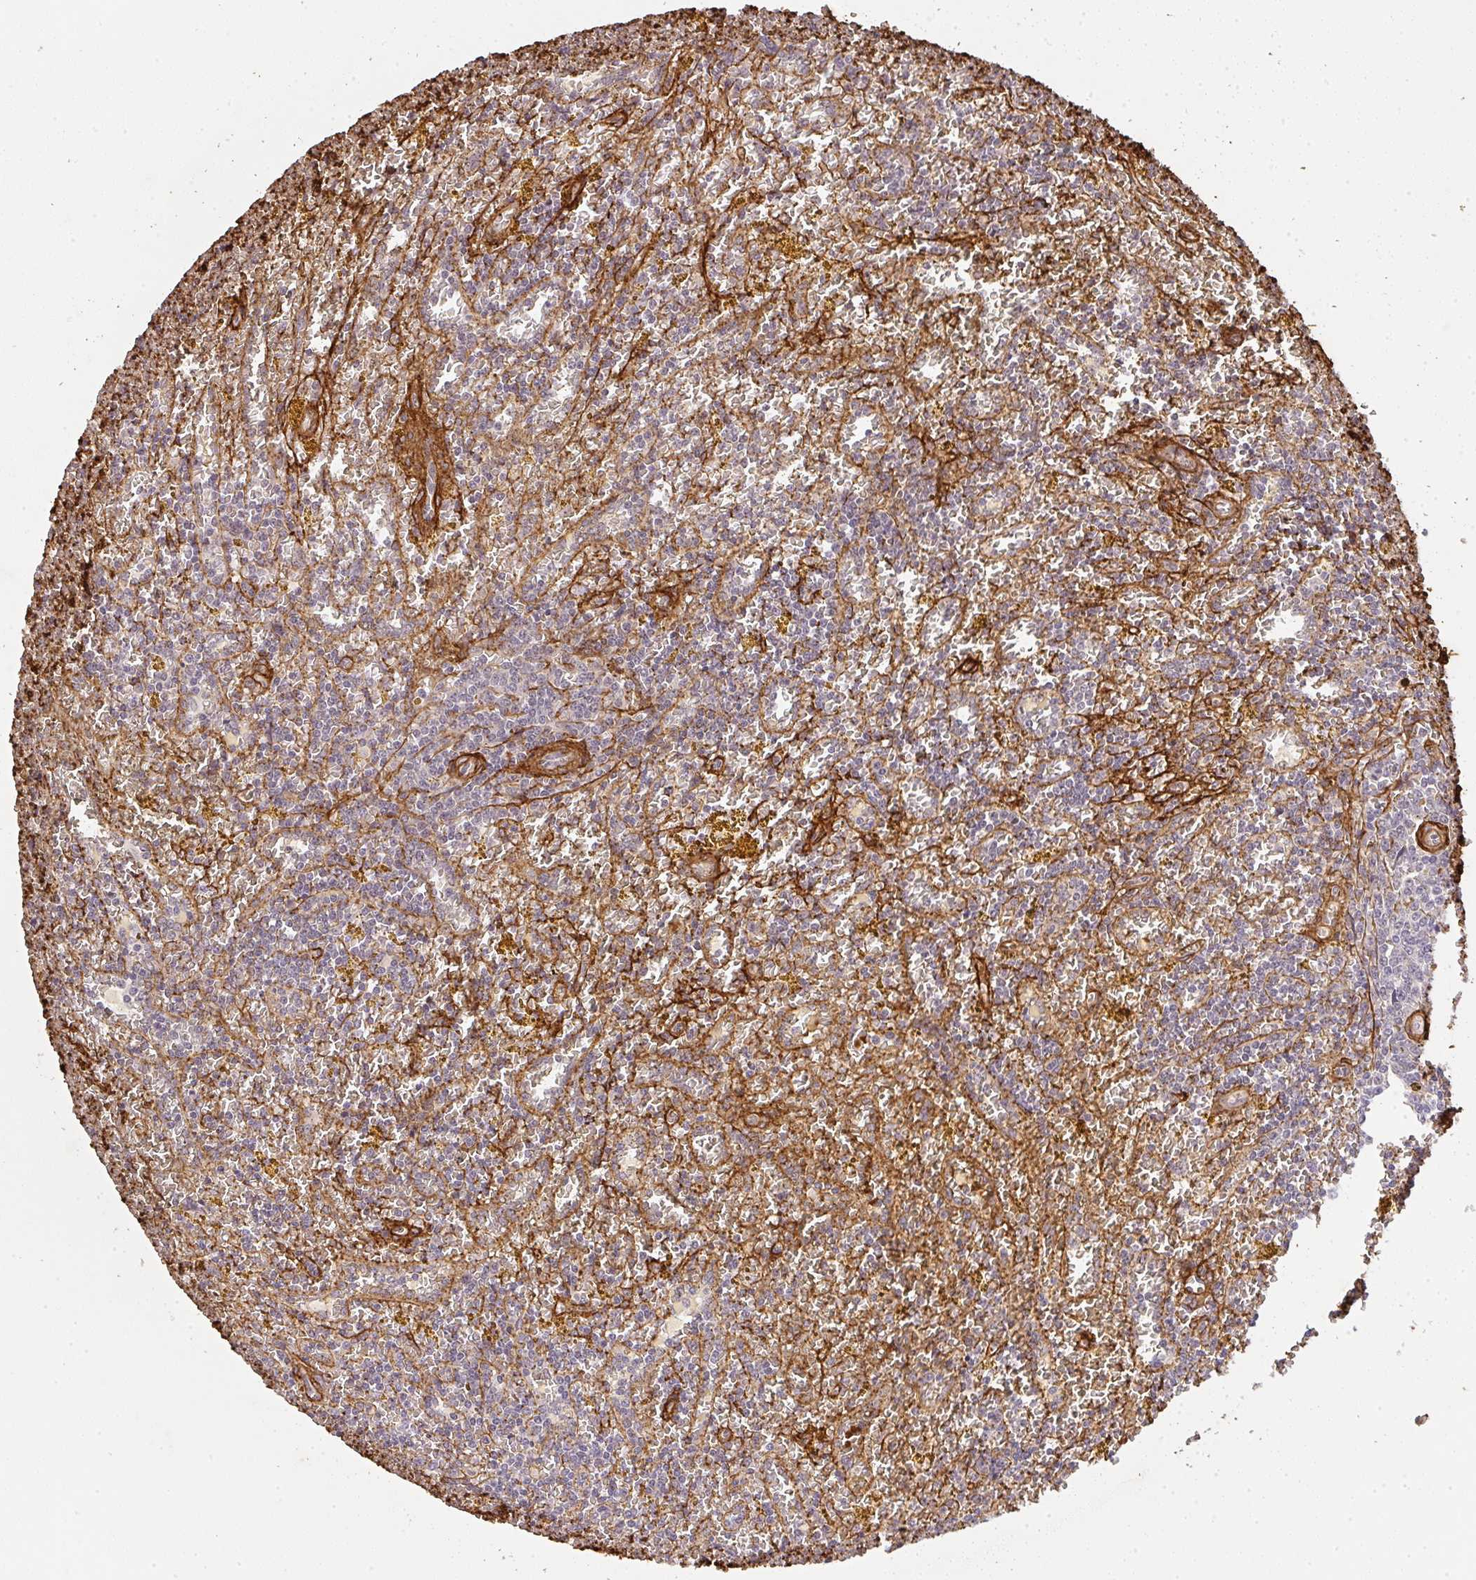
{"staining": {"intensity": "negative", "quantity": "none", "location": "none"}, "tissue": "lymphoma", "cell_type": "Tumor cells", "image_type": "cancer", "snomed": [{"axis": "morphology", "description": "Malignant lymphoma, non-Hodgkin's type, Low grade"}, {"axis": "topography", "description": "Spleen"}, {"axis": "topography", "description": "Lymph node"}], "caption": "Histopathology image shows no protein staining in tumor cells of lymphoma tissue.", "gene": "COL3A1", "patient": {"sex": "female", "age": 66}}